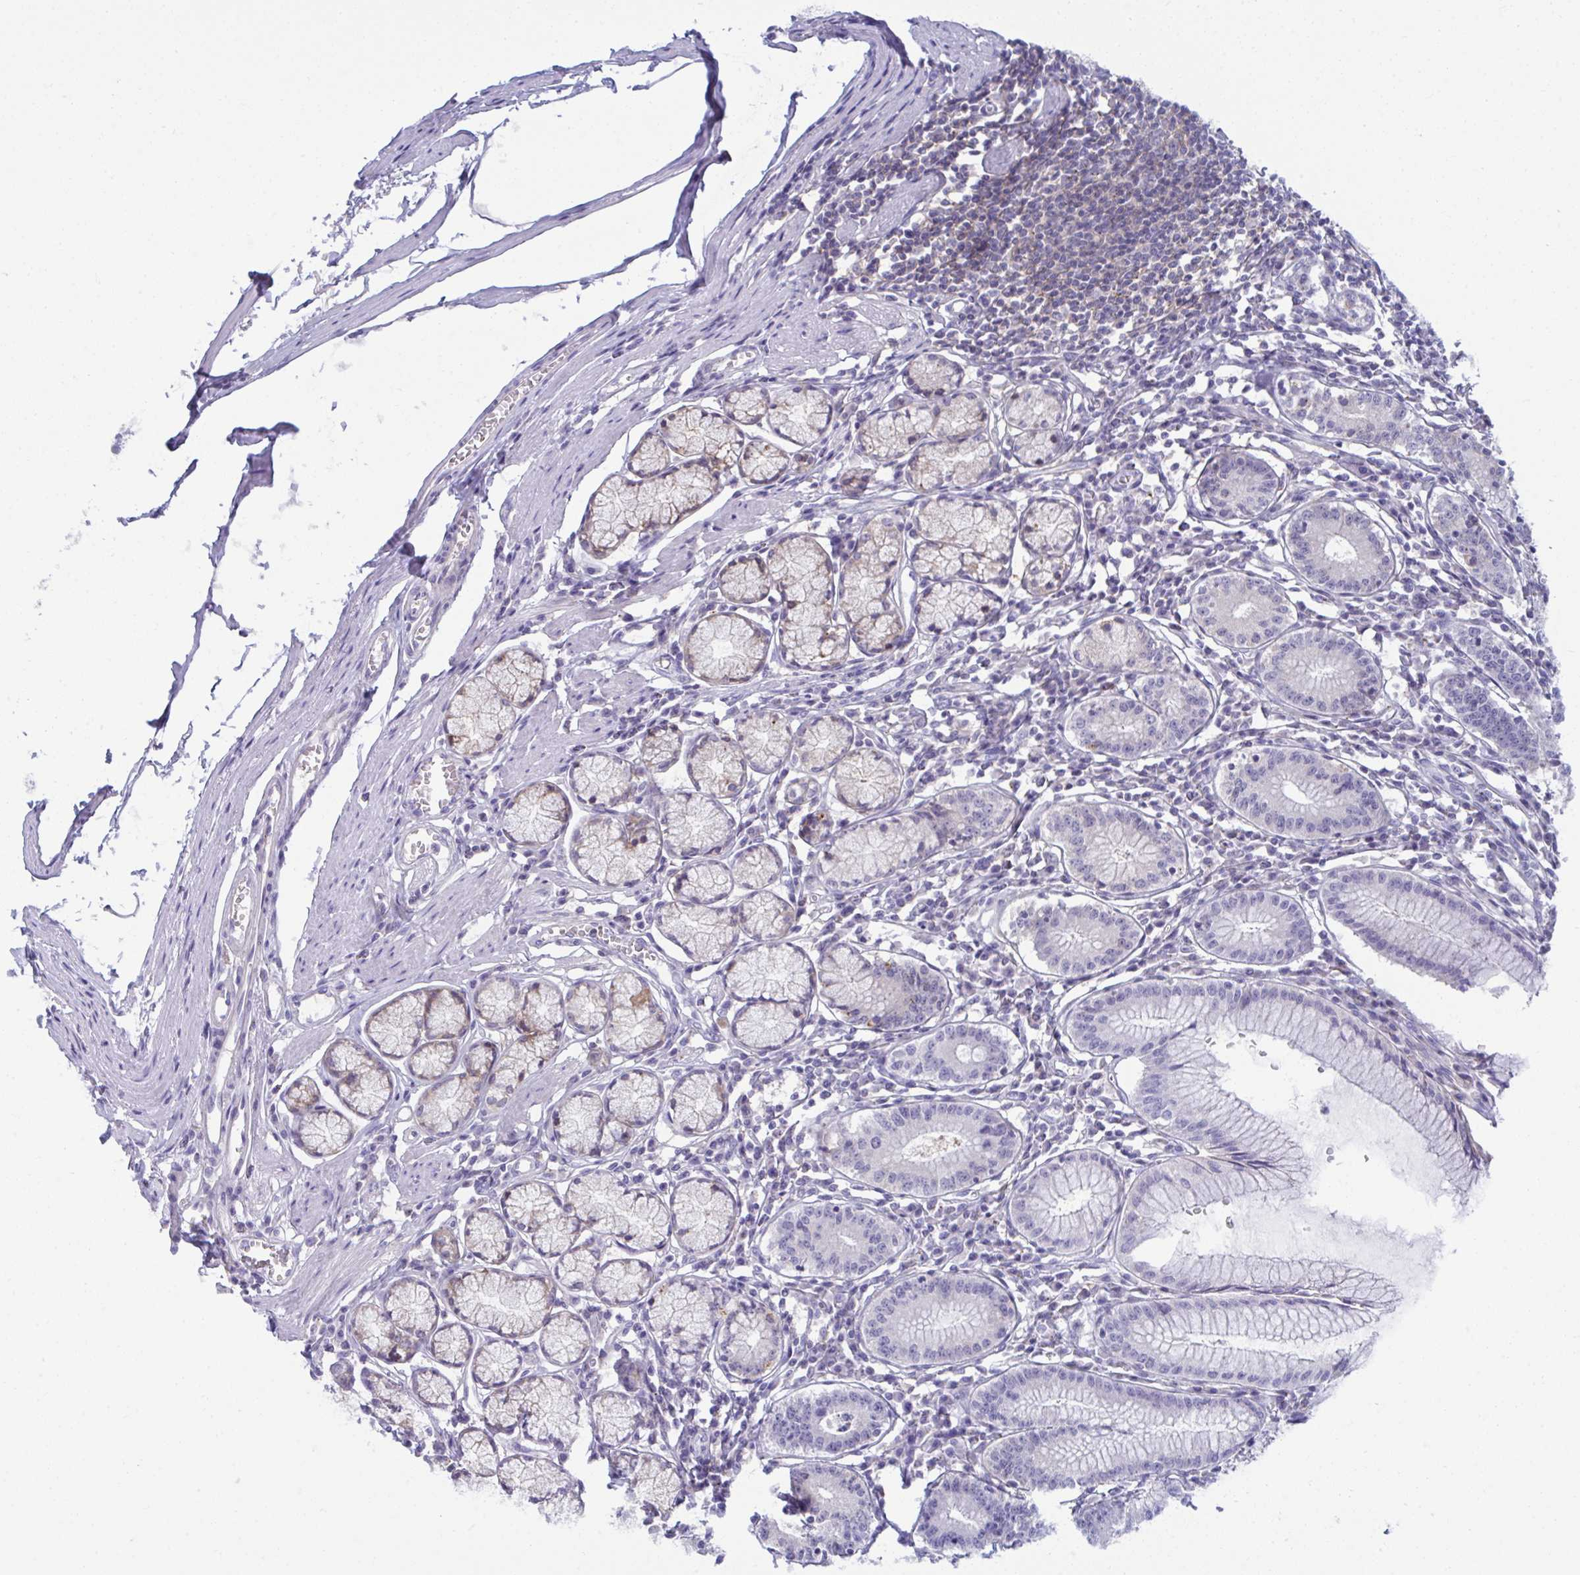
{"staining": {"intensity": "strong", "quantity": "25%-75%", "location": "cytoplasmic/membranous"}, "tissue": "stomach", "cell_type": "Glandular cells", "image_type": "normal", "snomed": [{"axis": "morphology", "description": "Normal tissue, NOS"}, {"axis": "topography", "description": "Stomach"}], "caption": "About 25%-75% of glandular cells in normal human stomach reveal strong cytoplasmic/membranous protein staining as visualized by brown immunohistochemical staining.", "gene": "RANBP2", "patient": {"sex": "male", "age": 55}}